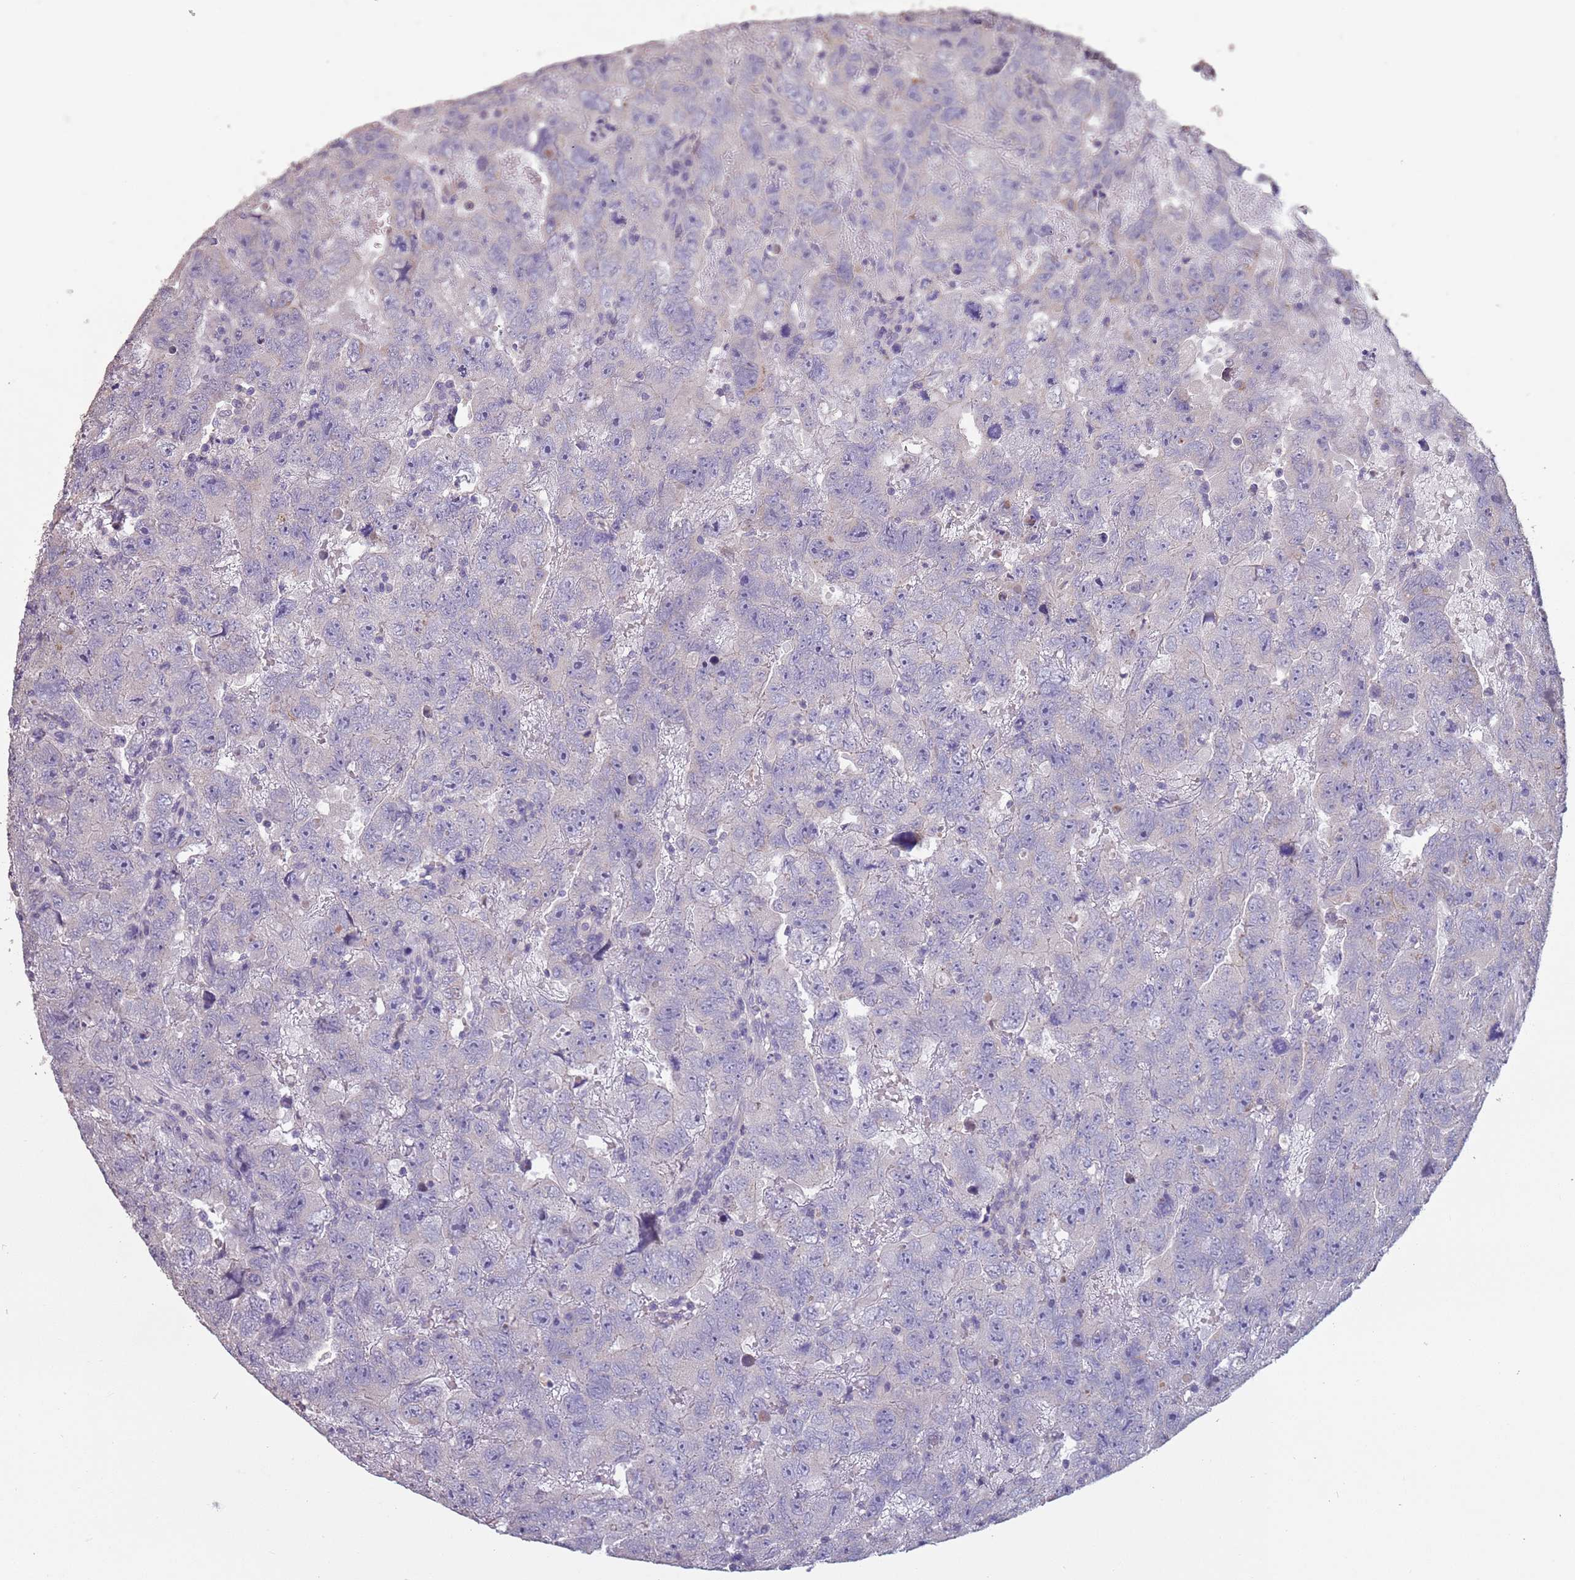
{"staining": {"intensity": "negative", "quantity": "none", "location": "none"}, "tissue": "testis cancer", "cell_type": "Tumor cells", "image_type": "cancer", "snomed": [{"axis": "morphology", "description": "Carcinoma, Embryonal, NOS"}, {"axis": "topography", "description": "Testis"}], "caption": "This is an immunohistochemistry (IHC) micrograph of human testis cancer. There is no staining in tumor cells.", "gene": "MBD3L1", "patient": {"sex": "male", "age": 45}}